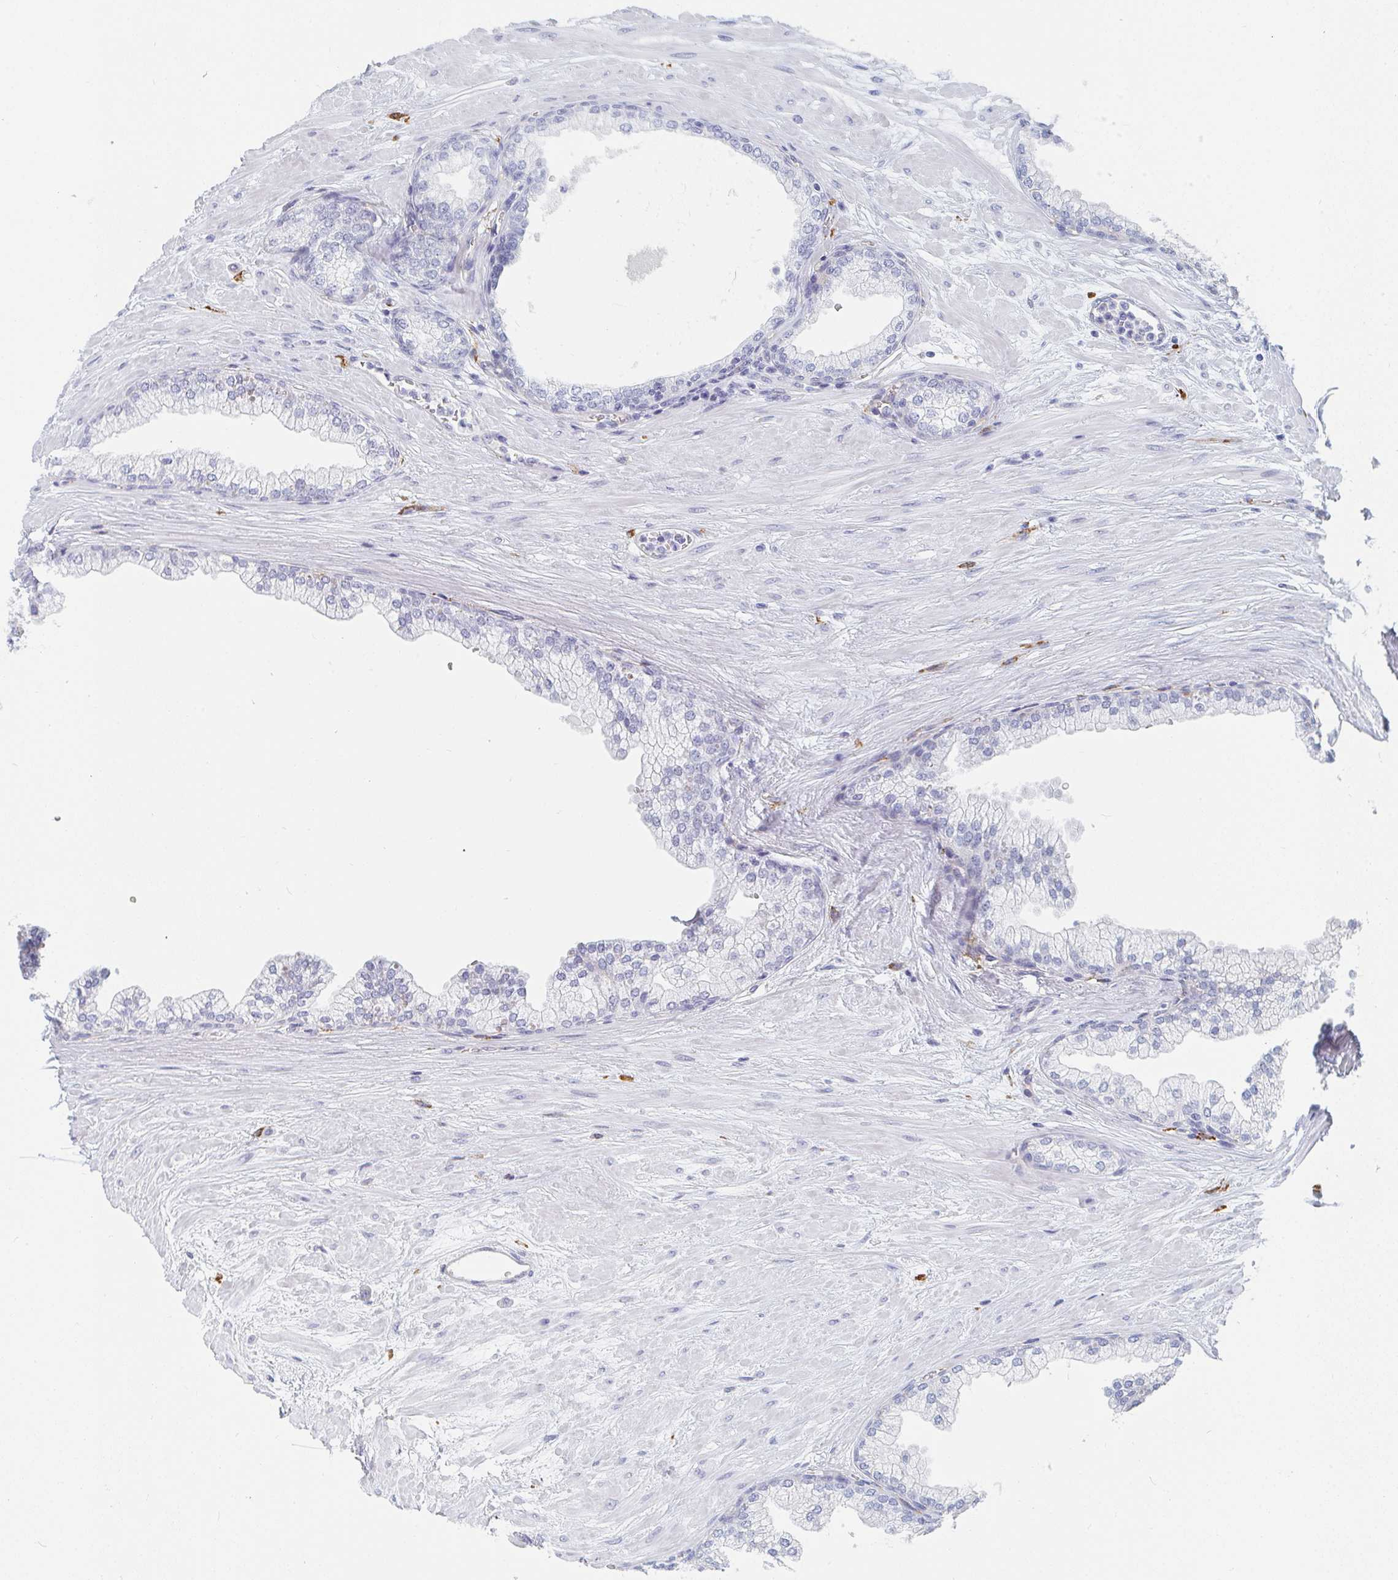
{"staining": {"intensity": "negative", "quantity": "none", "location": "none"}, "tissue": "prostate", "cell_type": "Glandular cells", "image_type": "normal", "snomed": [{"axis": "morphology", "description": "Normal tissue, NOS"}, {"axis": "topography", "description": "Prostate"}, {"axis": "topography", "description": "Peripheral nerve tissue"}], "caption": "An immunohistochemistry micrograph of benign prostate is shown. There is no staining in glandular cells of prostate. (Stains: DAB (3,3'-diaminobenzidine) immunohistochemistry (IHC) with hematoxylin counter stain, Microscopy: brightfield microscopy at high magnification).", "gene": "DAB2", "patient": {"sex": "male", "age": 61}}